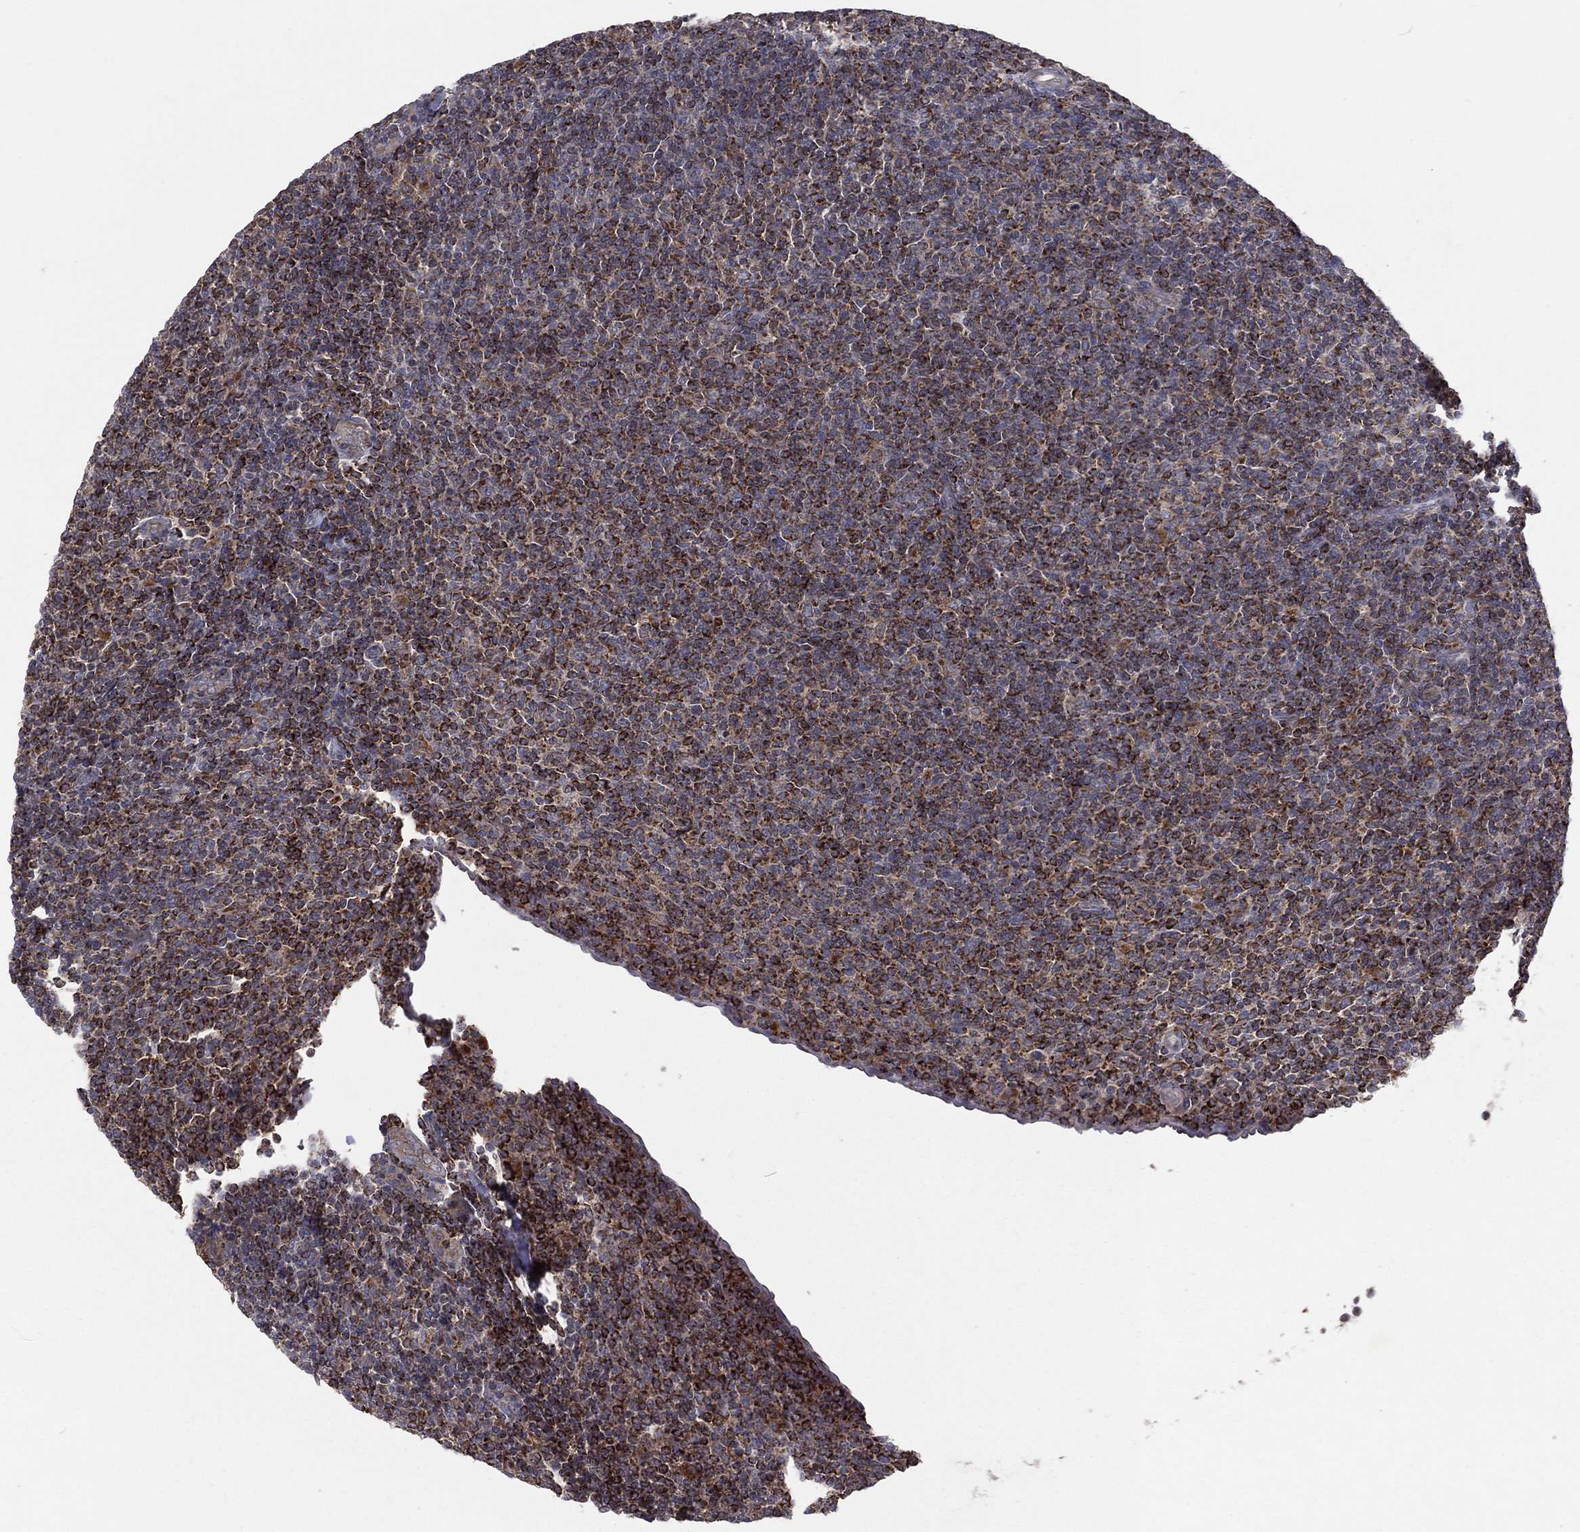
{"staining": {"intensity": "strong", "quantity": "25%-75%", "location": "cytoplasmic/membranous"}, "tissue": "lymphoma", "cell_type": "Tumor cells", "image_type": "cancer", "snomed": [{"axis": "morphology", "description": "Malignant lymphoma, non-Hodgkin's type, Low grade"}, {"axis": "topography", "description": "Lymph node"}], "caption": "The histopathology image exhibits immunohistochemical staining of malignant lymphoma, non-Hodgkin's type (low-grade). There is strong cytoplasmic/membranous staining is appreciated in about 25%-75% of tumor cells. The staining is performed using DAB brown chromogen to label protein expression. The nuclei are counter-stained blue using hematoxylin.", "gene": "STARD3", "patient": {"sex": "male", "age": 52}}